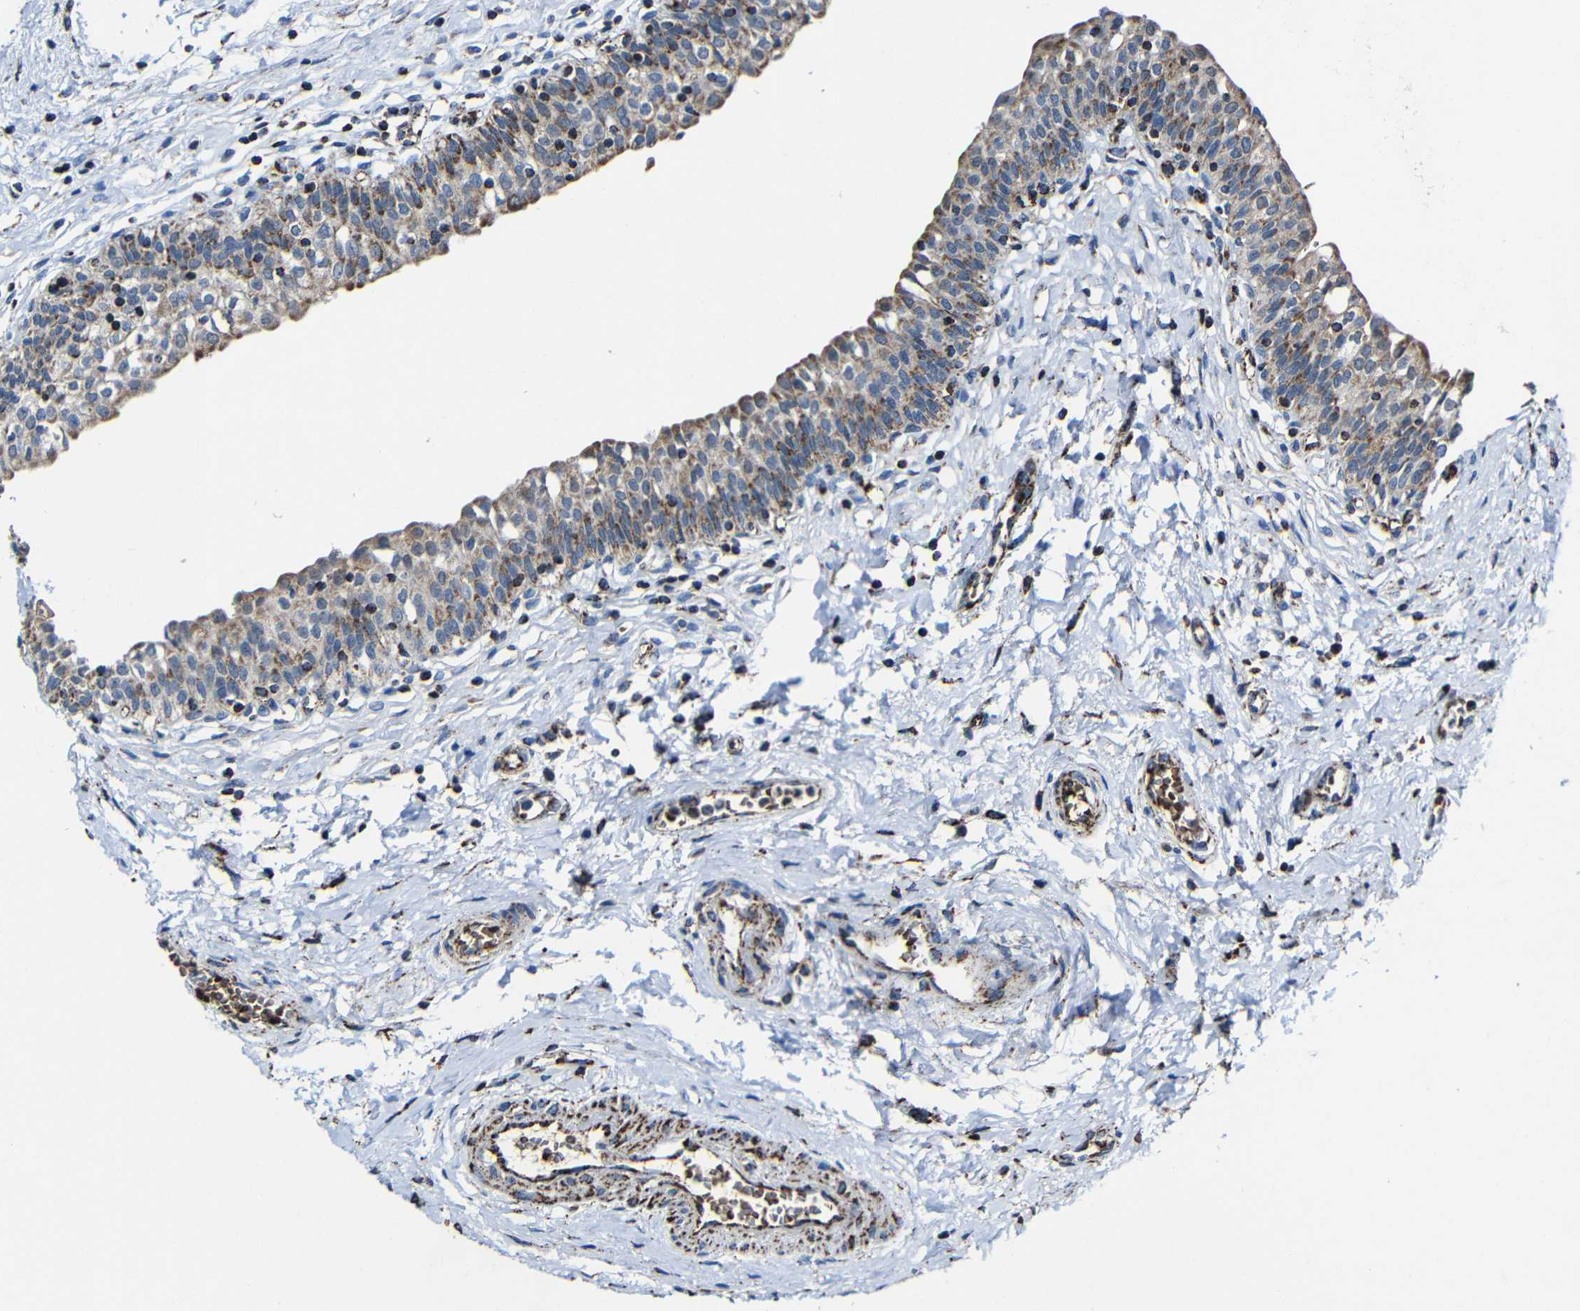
{"staining": {"intensity": "moderate", "quantity": "25%-75%", "location": "cytoplasmic/membranous"}, "tissue": "urinary bladder", "cell_type": "Urothelial cells", "image_type": "normal", "snomed": [{"axis": "morphology", "description": "Normal tissue, NOS"}, {"axis": "topography", "description": "Urinary bladder"}], "caption": "High-magnification brightfield microscopy of unremarkable urinary bladder stained with DAB (3,3'-diaminobenzidine) (brown) and counterstained with hematoxylin (blue). urothelial cells exhibit moderate cytoplasmic/membranous expression is present in approximately25%-75% of cells.", "gene": "CA5B", "patient": {"sex": "male", "age": 55}}